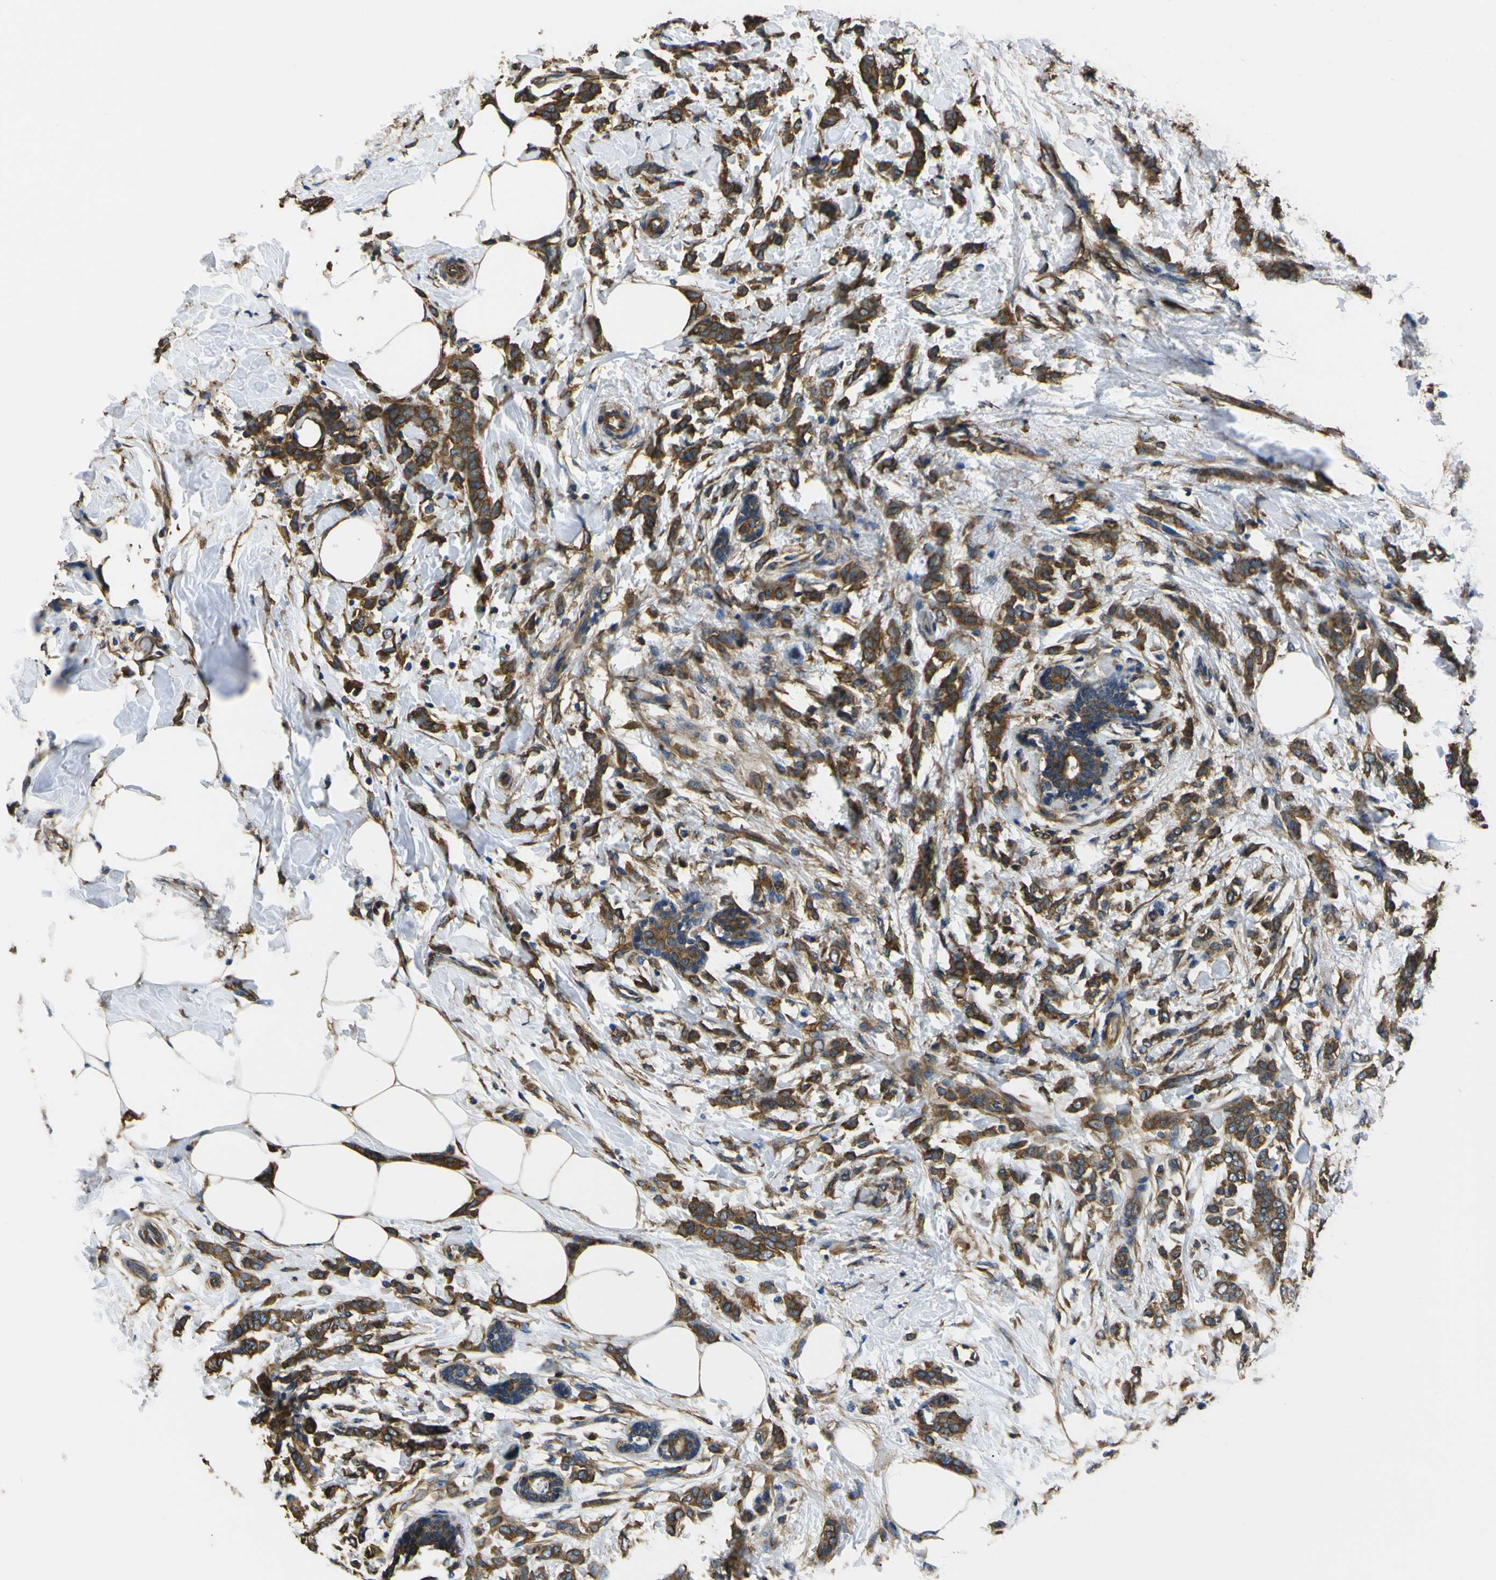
{"staining": {"intensity": "strong", "quantity": ">75%", "location": "cytoplasmic/membranous"}, "tissue": "breast cancer", "cell_type": "Tumor cells", "image_type": "cancer", "snomed": [{"axis": "morphology", "description": "Lobular carcinoma, in situ"}, {"axis": "morphology", "description": "Lobular carcinoma"}, {"axis": "topography", "description": "Breast"}], "caption": "Protein expression analysis of breast cancer shows strong cytoplasmic/membranous staining in about >75% of tumor cells.", "gene": "TUBB", "patient": {"sex": "female", "age": 41}}